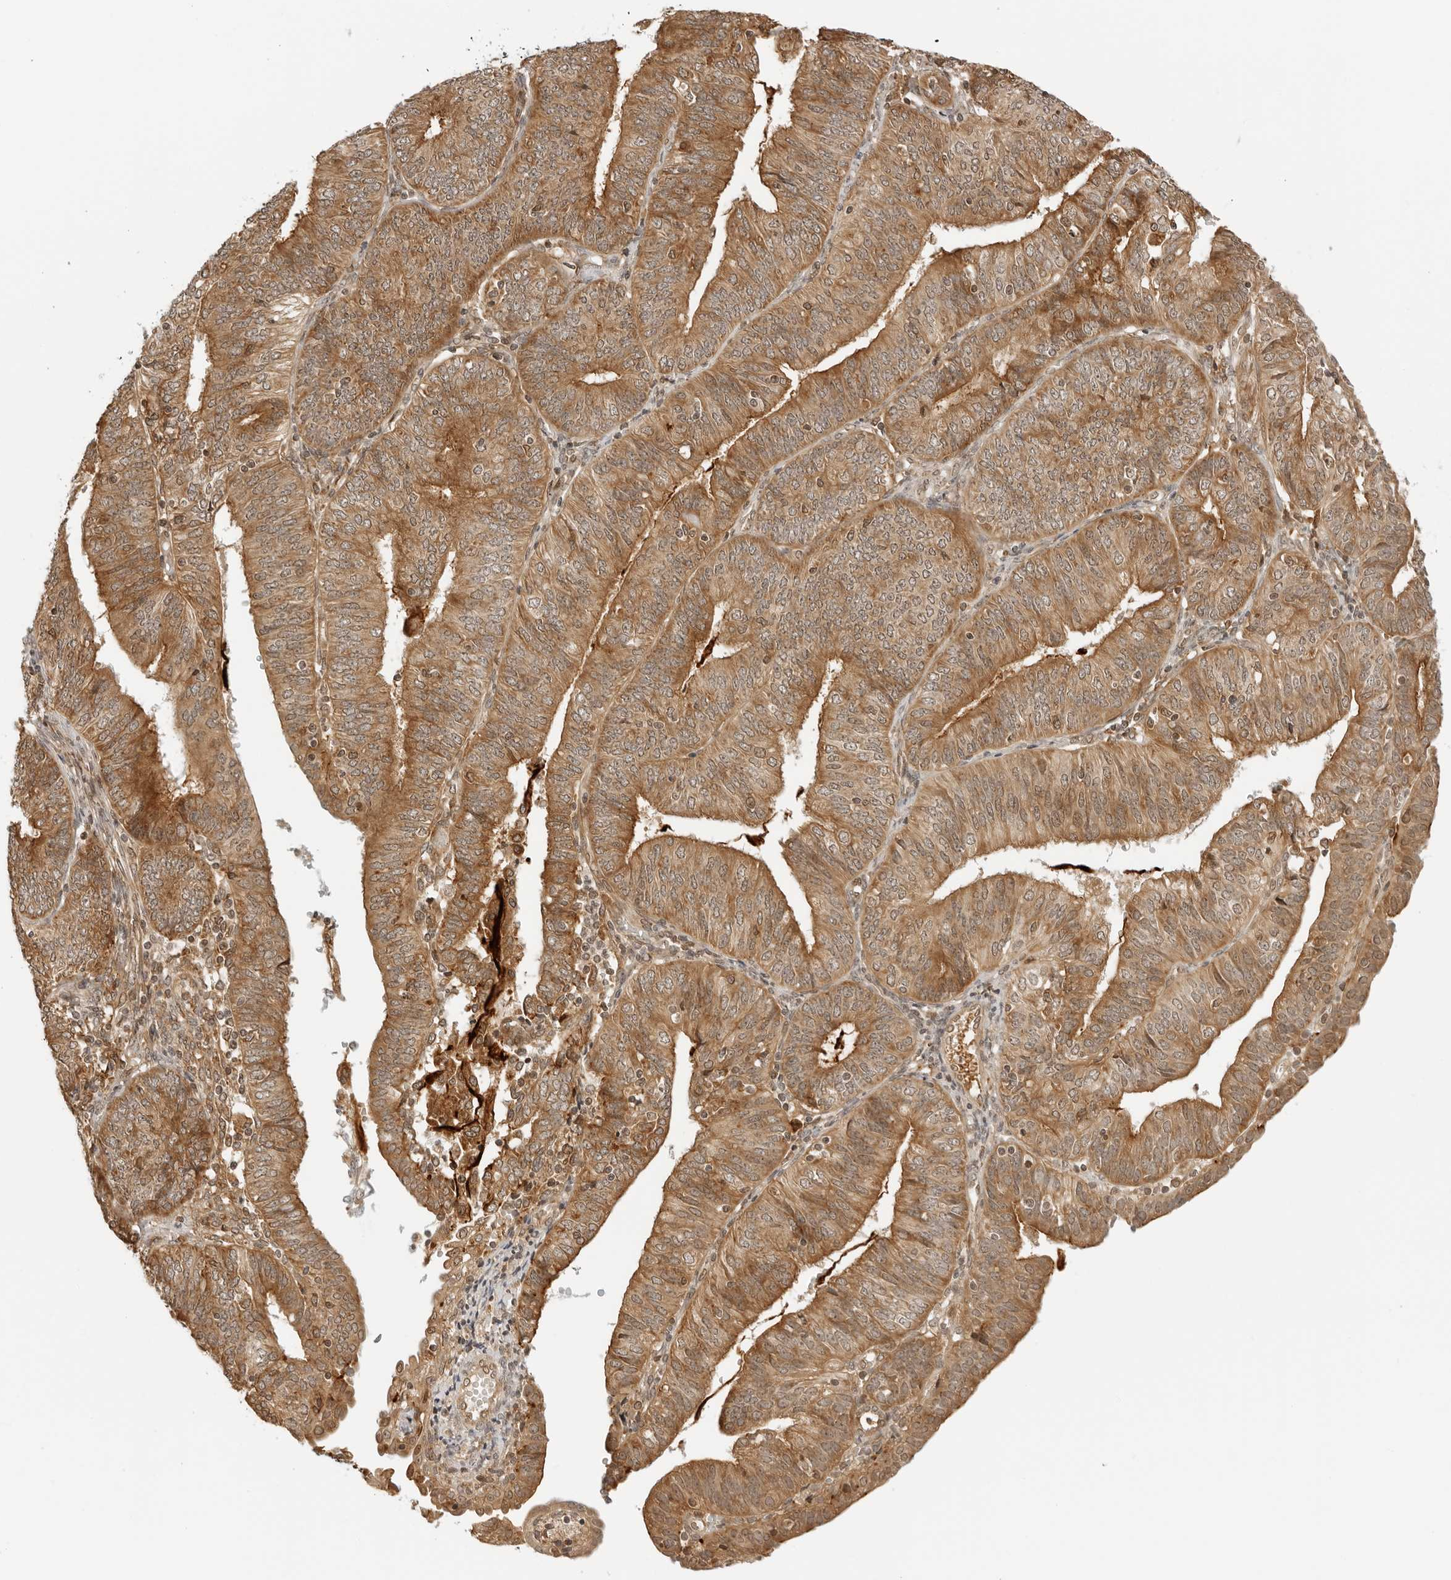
{"staining": {"intensity": "moderate", "quantity": ">75%", "location": "cytoplasmic/membranous"}, "tissue": "endometrial cancer", "cell_type": "Tumor cells", "image_type": "cancer", "snomed": [{"axis": "morphology", "description": "Adenocarcinoma, NOS"}, {"axis": "topography", "description": "Endometrium"}], "caption": "Endometrial cancer (adenocarcinoma) stained with DAB IHC reveals medium levels of moderate cytoplasmic/membranous expression in approximately >75% of tumor cells. The staining is performed using DAB (3,3'-diaminobenzidine) brown chromogen to label protein expression. The nuclei are counter-stained blue using hematoxylin.", "gene": "RC3H1", "patient": {"sex": "female", "age": 58}}